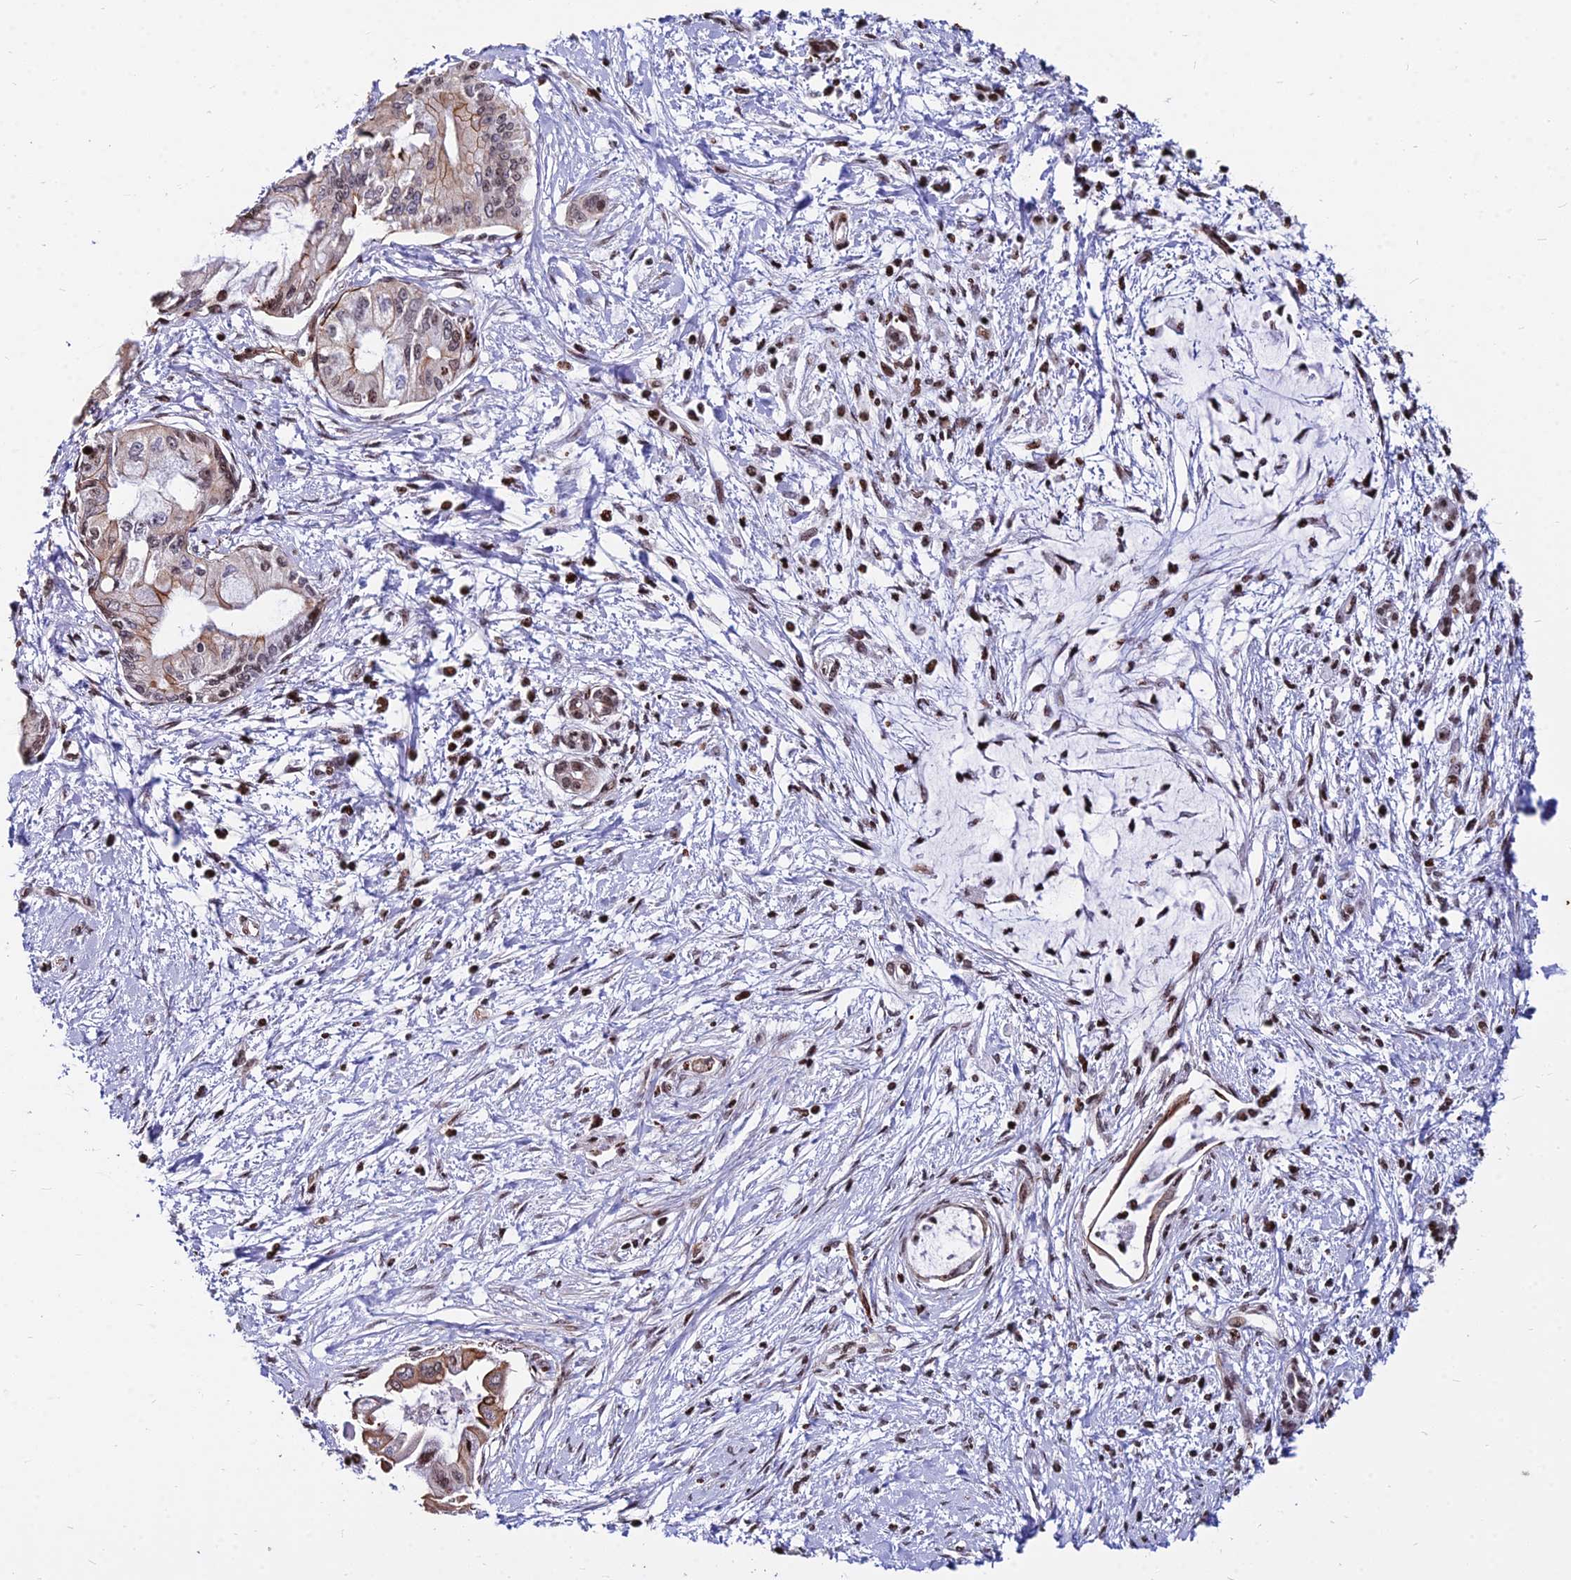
{"staining": {"intensity": "moderate", "quantity": "25%-75%", "location": "cytoplasmic/membranous,nuclear"}, "tissue": "pancreatic cancer", "cell_type": "Tumor cells", "image_type": "cancer", "snomed": [{"axis": "morphology", "description": "Adenocarcinoma, NOS"}, {"axis": "topography", "description": "Pancreas"}], "caption": "Pancreatic cancer stained with DAB (3,3'-diaminobenzidine) IHC reveals medium levels of moderate cytoplasmic/membranous and nuclear staining in approximately 25%-75% of tumor cells. (brown staining indicates protein expression, while blue staining denotes nuclei).", "gene": "NYAP2", "patient": {"sex": "male", "age": 46}}